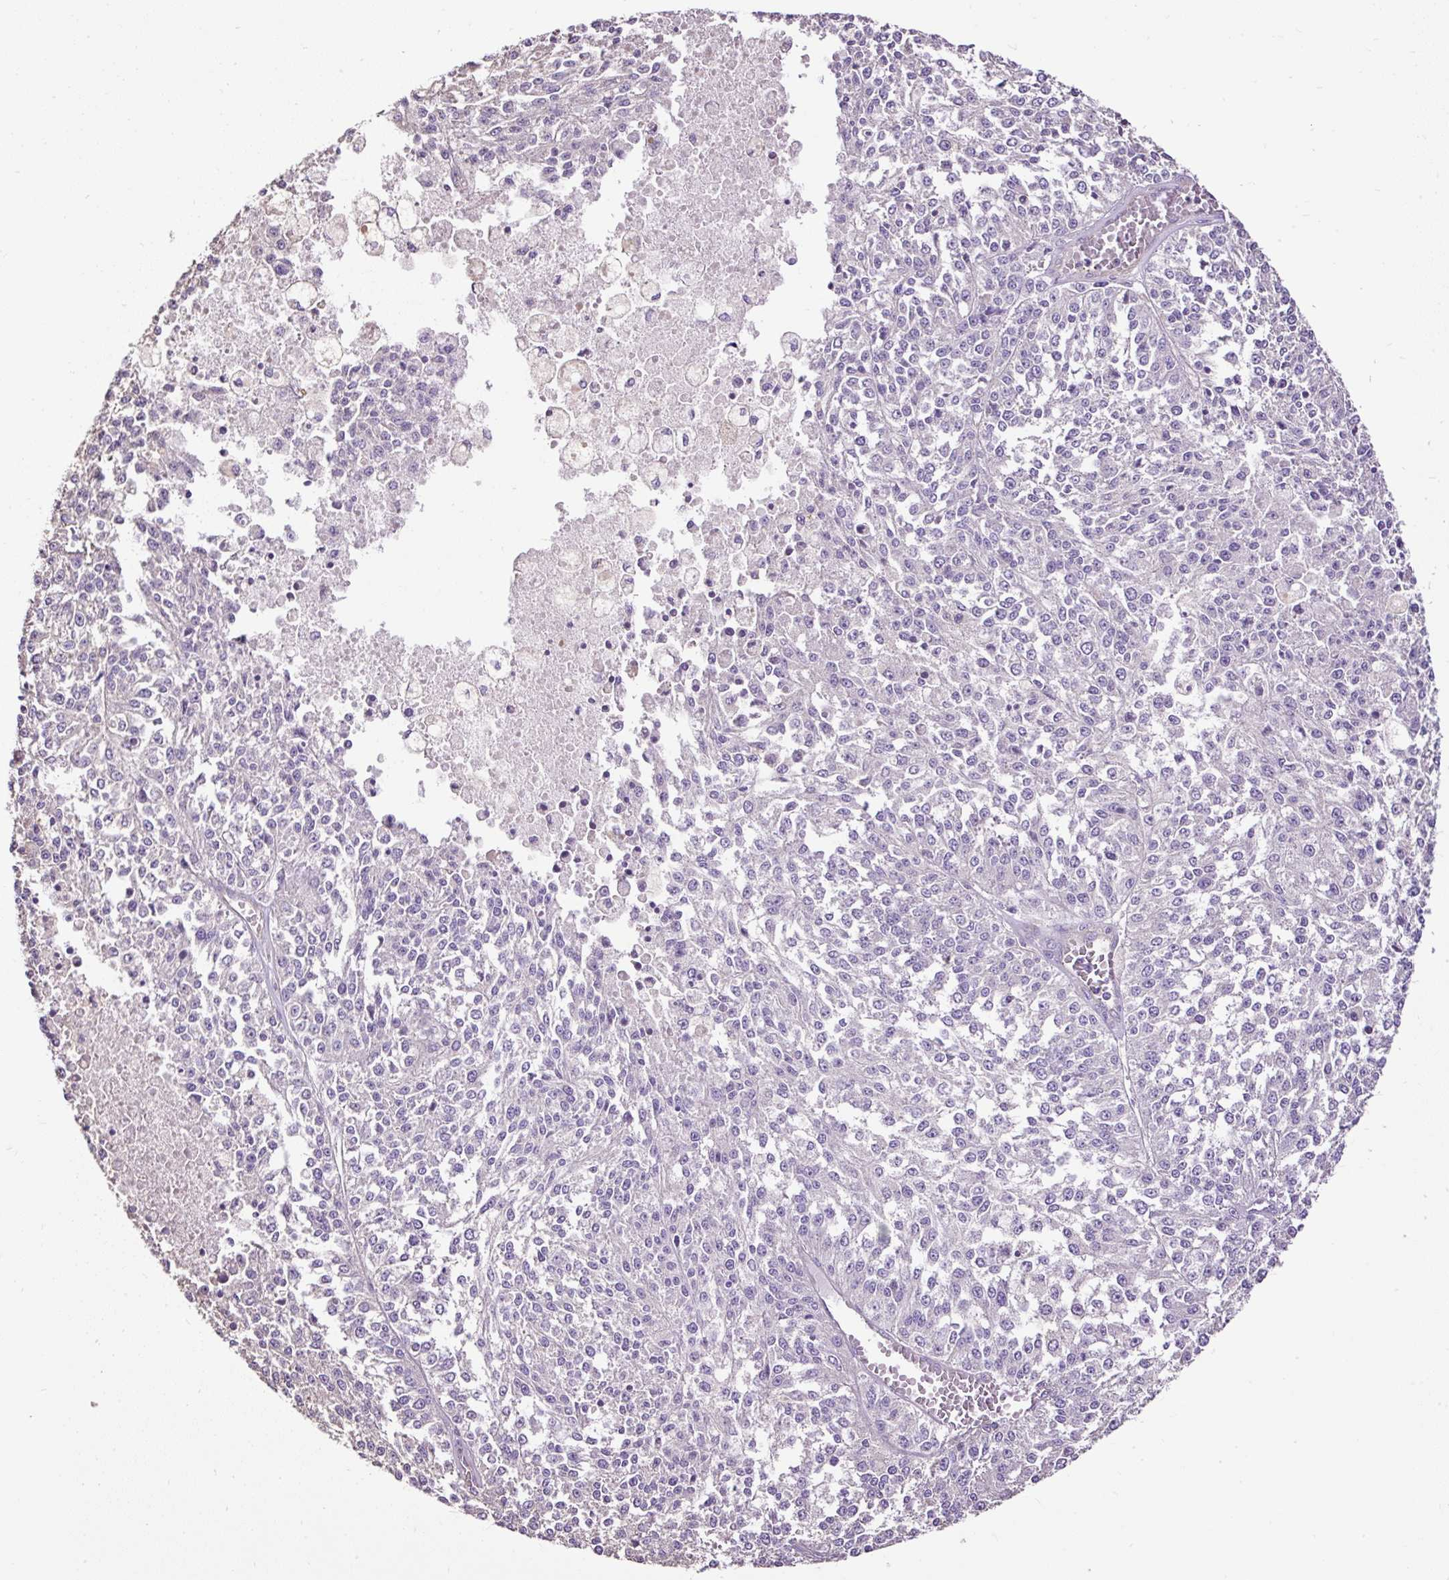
{"staining": {"intensity": "negative", "quantity": "none", "location": "none"}, "tissue": "melanoma", "cell_type": "Tumor cells", "image_type": "cancer", "snomed": [{"axis": "morphology", "description": "Malignant melanoma, NOS"}, {"axis": "topography", "description": "Skin"}], "caption": "This is an immunohistochemistry histopathology image of human melanoma. There is no positivity in tumor cells.", "gene": "PDIA2", "patient": {"sex": "female", "age": 64}}